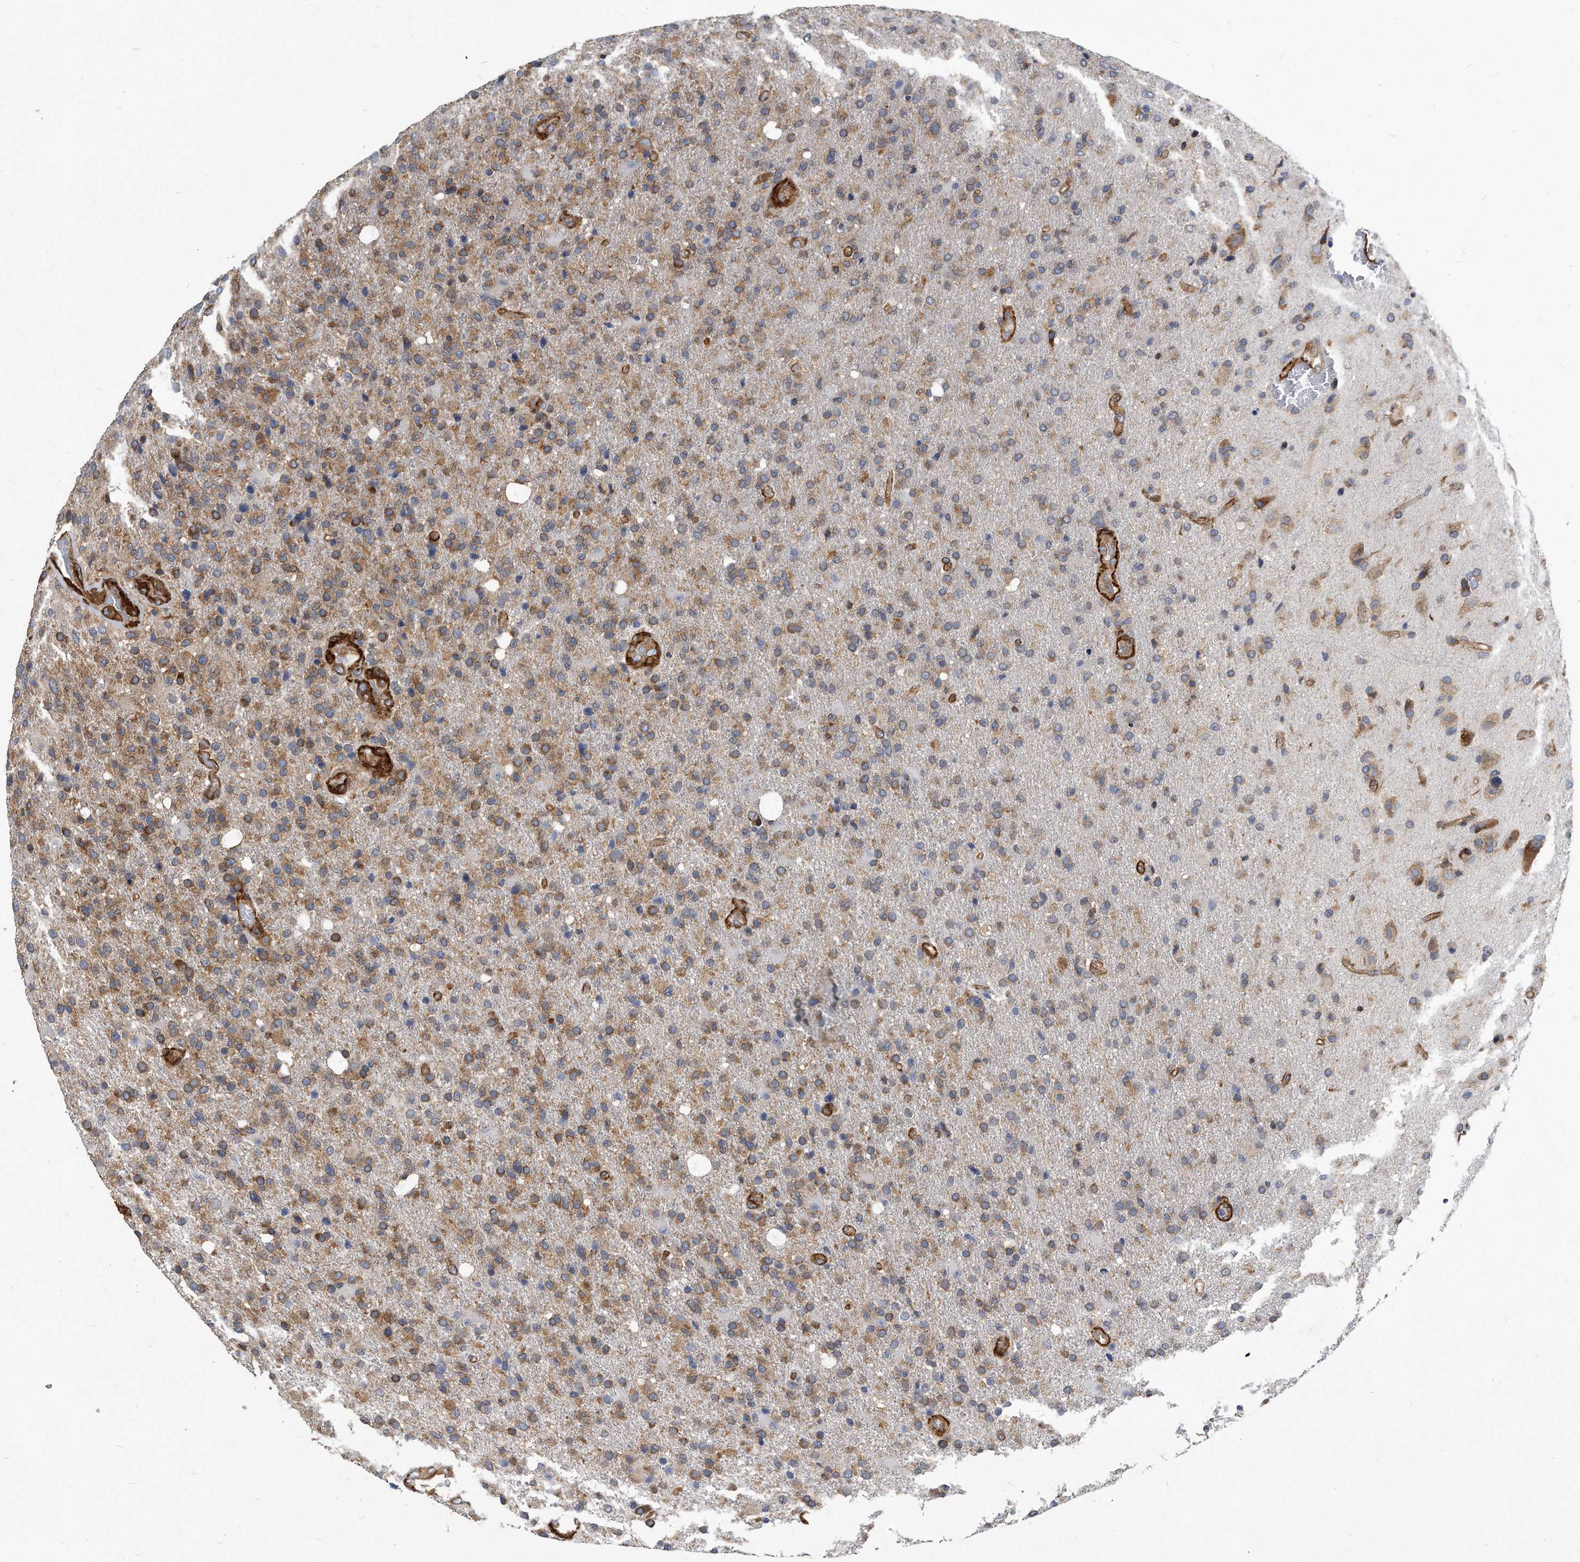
{"staining": {"intensity": "moderate", "quantity": ">75%", "location": "cytoplasmic/membranous"}, "tissue": "glioma", "cell_type": "Tumor cells", "image_type": "cancer", "snomed": [{"axis": "morphology", "description": "Glioma, malignant, High grade"}, {"axis": "topography", "description": "Brain"}], "caption": "A micrograph of malignant high-grade glioma stained for a protein demonstrates moderate cytoplasmic/membranous brown staining in tumor cells.", "gene": "EIF2B4", "patient": {"sex": "male", "age": 72}}